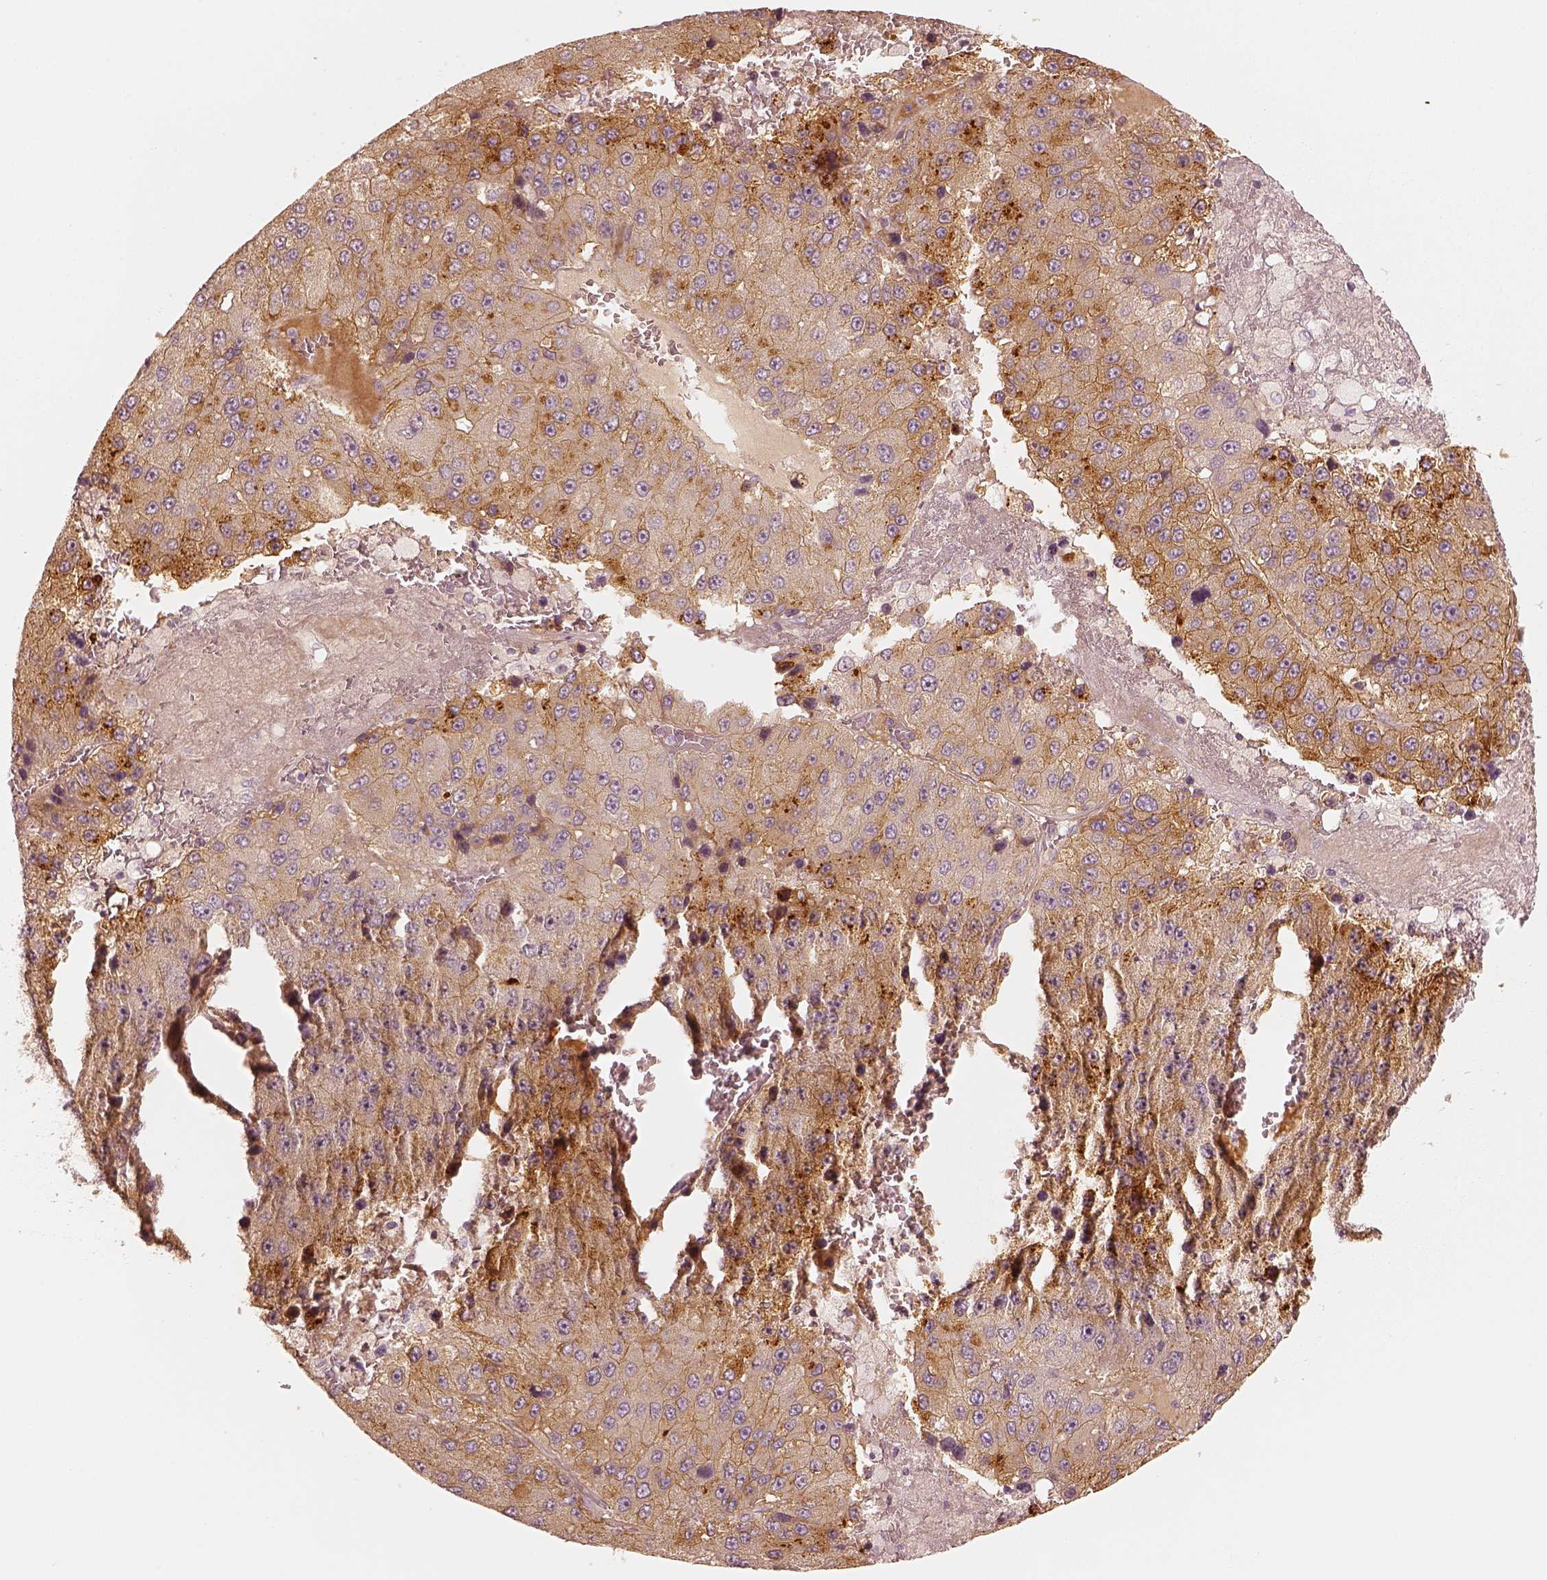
{"staining": {"intensity": "moderate", "quantity": "25%-75%", "location": "cytoplasmic/membranous"}, "tissue": "liver cancer", "cell_type": "Tumor cells", "image_type": "cancer", "snomed": [{"axis": "morphology", "description": "Carcinoma, Hepatocellular, NOS"}, {"axis": "topography", "description": "Liver"}], "caption": "An immunohistochemistry photomicrograph of tumor tissue is shown. Protein staining in brown shows moderate cytoplasmic/membranous positivity in liver cancer (hepatocellular carcinoma) within tumor cells.", "gene": "GORASP2", "patient": {"sex": "female", "age": 73}}